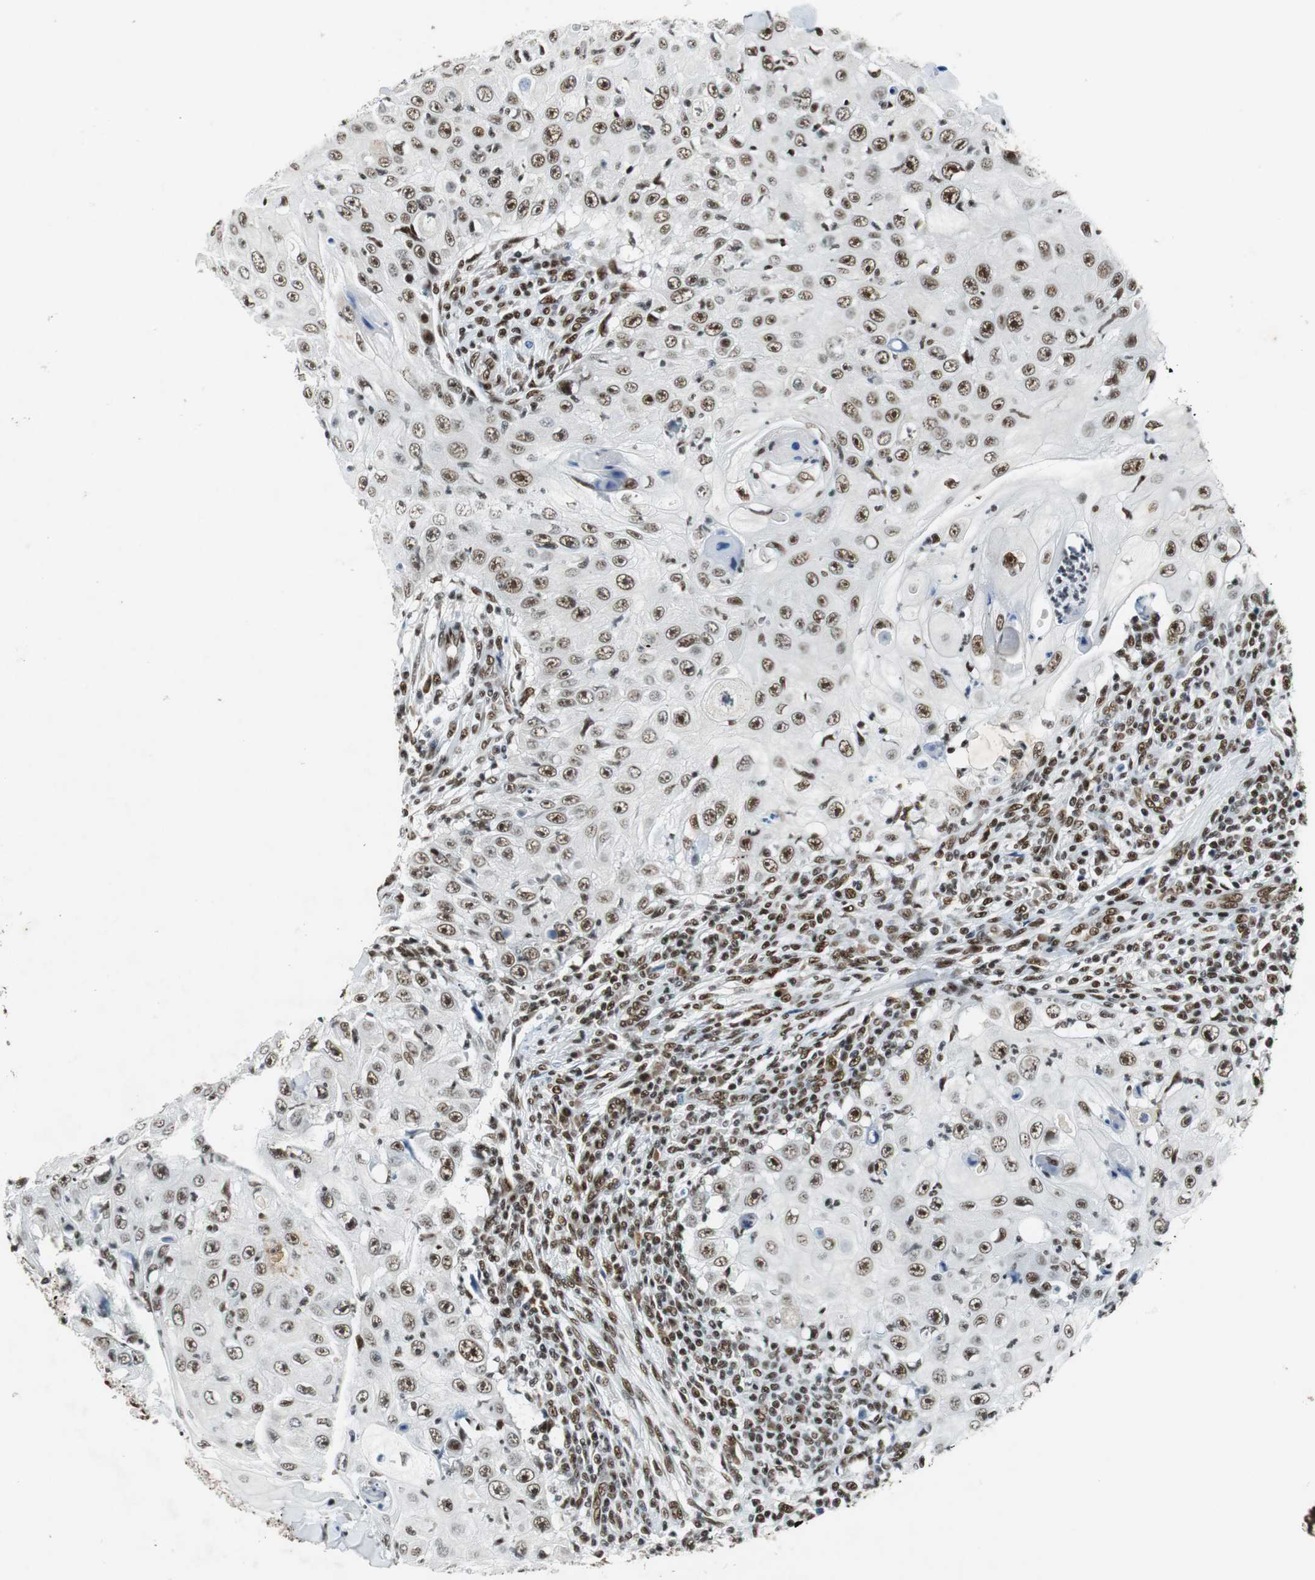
{"staining": {"intensity": "strong", "quantity": ">75%", "location": "nuclear"}, "tissue": "skin cancer", "cell_type": "Tumor cells", "image_type": "cancer", "snomed": [{"axis": "morphology", "description": "Squamous cell carcinoma, NOS"}, {"axis": "topography", "description": "Skin"}], "caption": "An IHC photomicrograph of tumor tissue is shown. Protein staining in brown highlights strong nuclear positivity in skin cancer (squamous cell carcinoma) within tumor cells. The staining is performed using DAB brown chromogen to label protein expression. The nuclei are counter-stained blue using hematoxylin.", "gene": "PRKDC", "patient": {"sex": "male", "age": 86}}